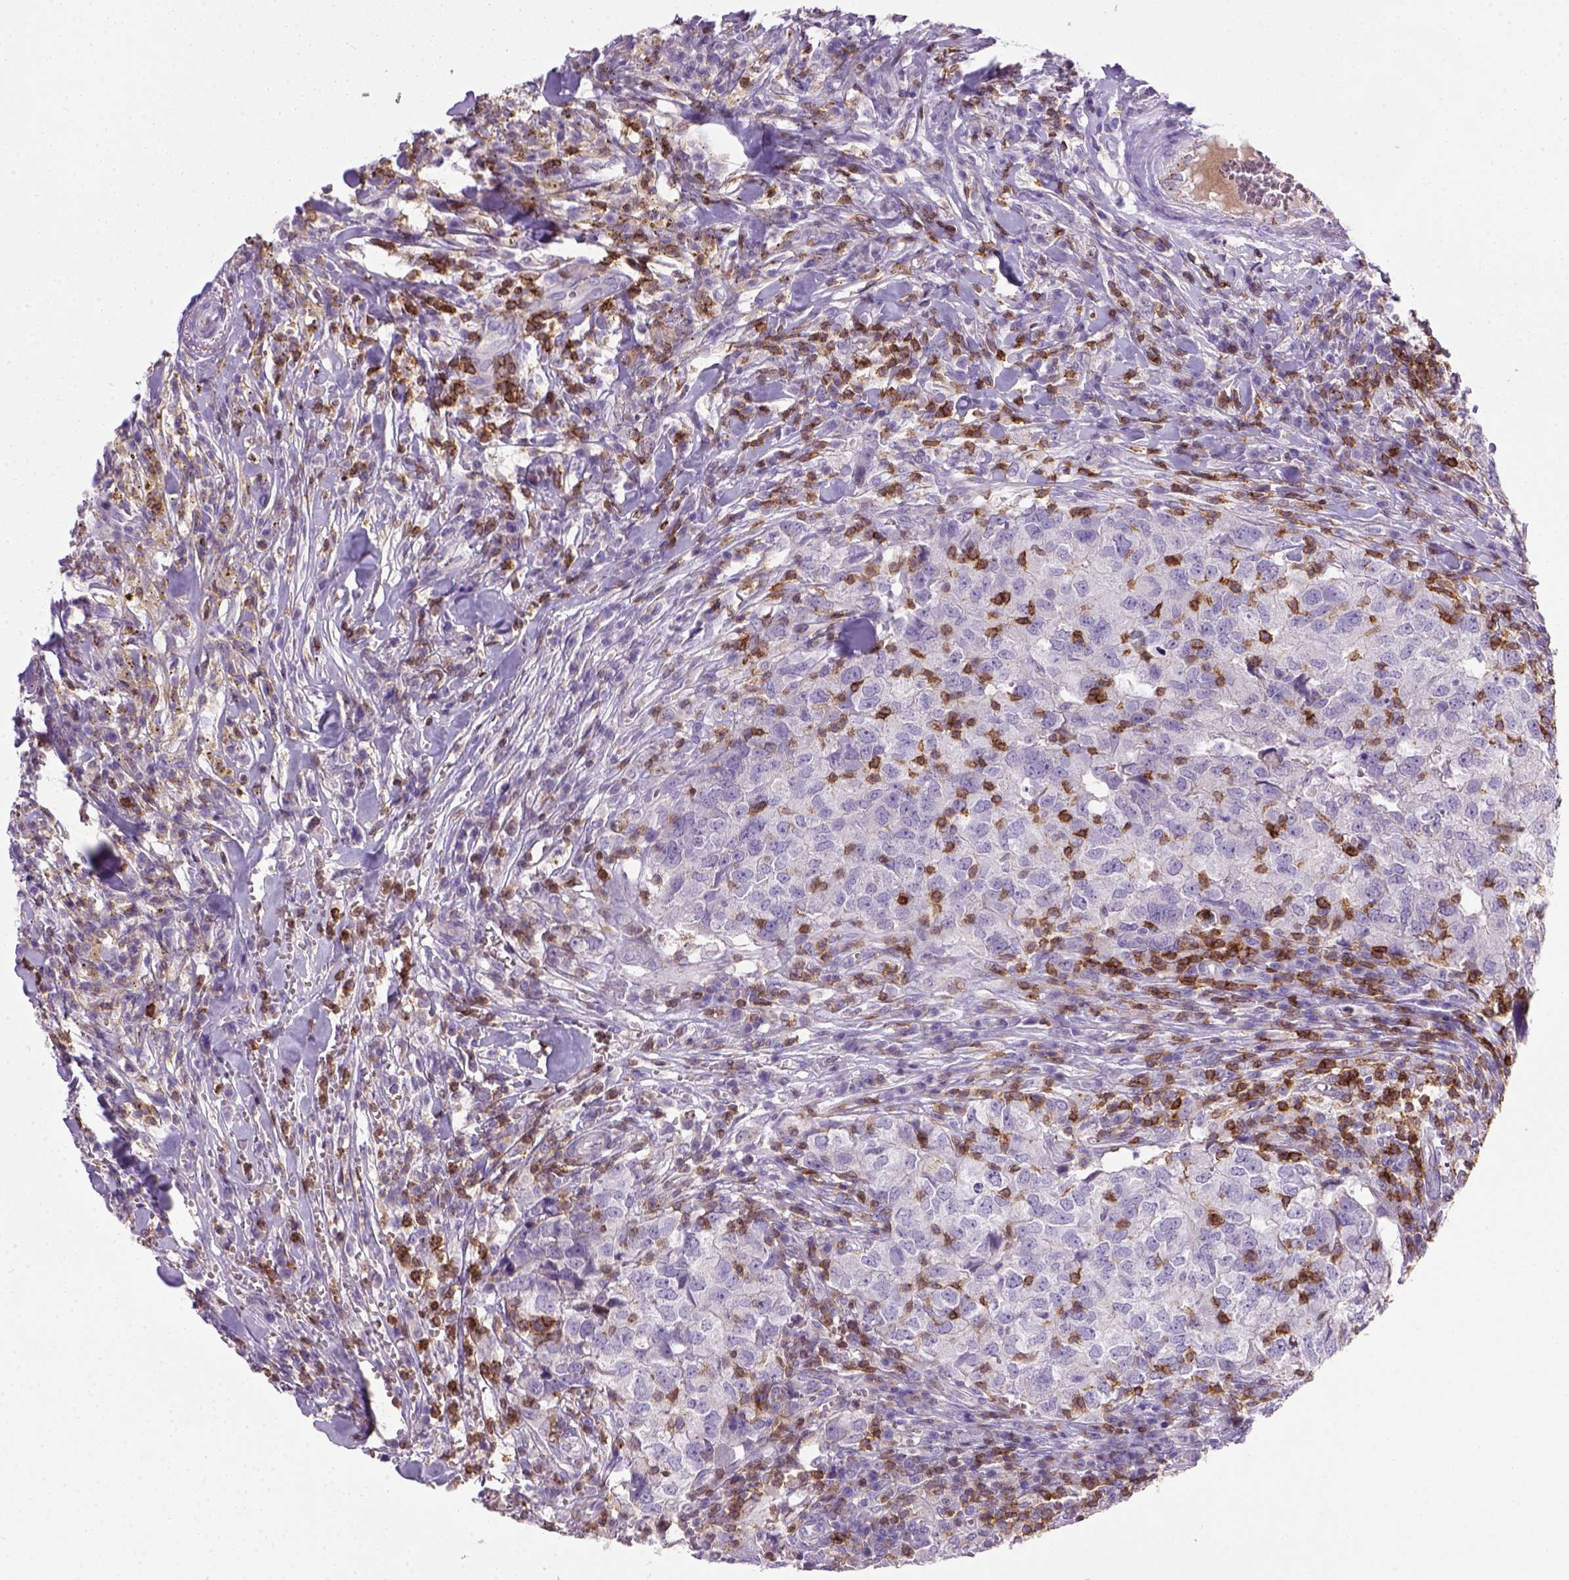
{"staining": {"intensity": "negative", "quantity": "none", "location": "none"}, "tissue": "breast cancer", "cell_type": "Tumor cells", "image_type": "cancer", "snomed": [{"axis": "morphology", "description": "Duct carcinoma"}, {"axis": "topography", "description": "Breast"}], "caption": "A photomicrograph of human breast cancer (invasive ductal carcinoma) is negative for staining in tumor cells.", "gene": "CD3E", "patient": {"sex": "female", "age": 30}}